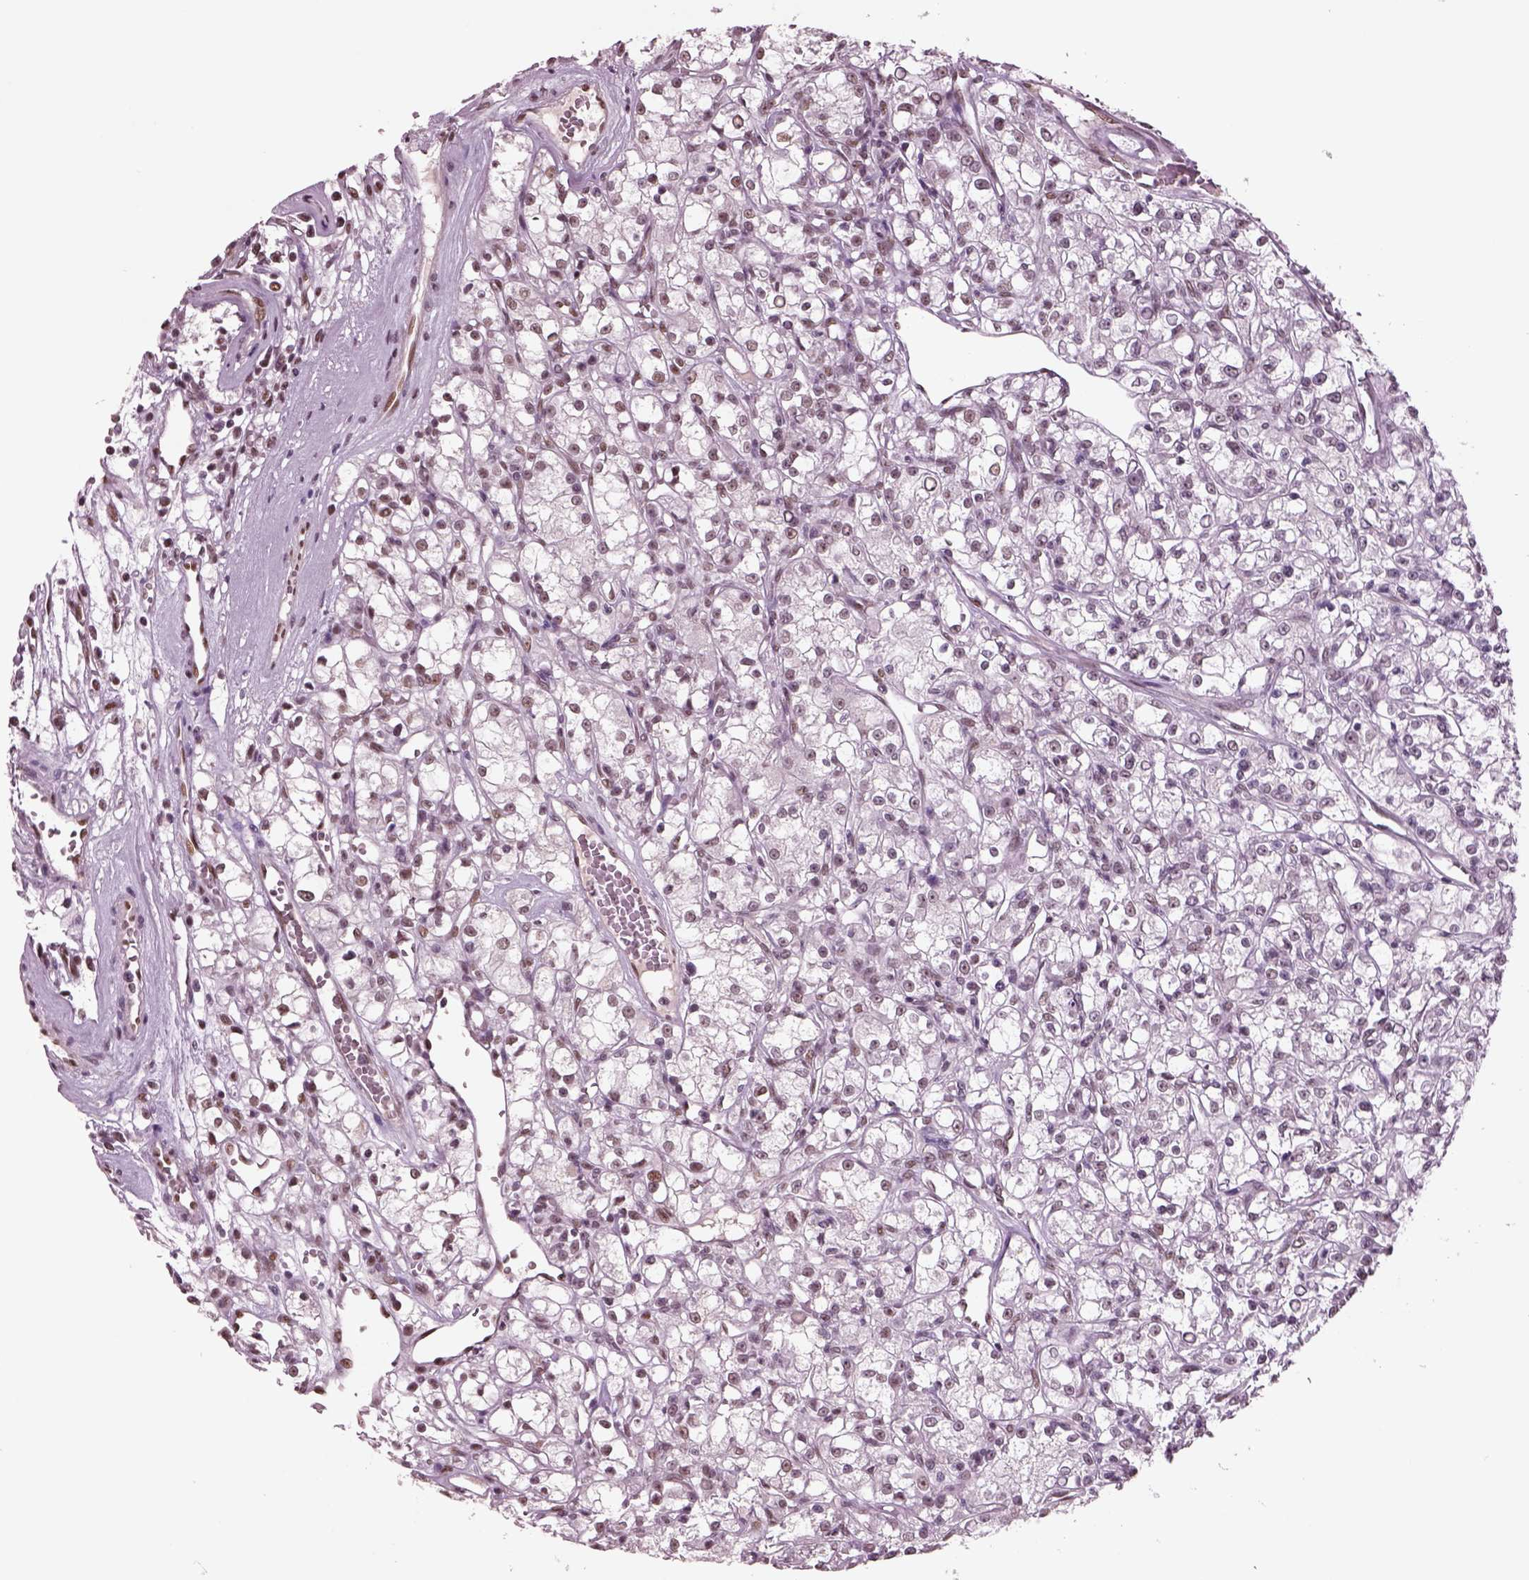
{"staining": {"intensity": "moderate", "quantity": ">75%", "location": "nuclear"}, "tissue": "renal cancer", "cell_type": "Tumor cells", "image_type": "cancer", "snomed": [{"axis": "morphology", "description": "Adenocarcinoma, NOS"}, {"axis": "topography", "description": "Kidney"}], "caption": "Immunohistochemical staining of human renal cancer (adenocarcinoma) demonstrates medium levels of moderate nuclear positivity in about >75% of tumor cells.", "gene": "SEPHS1", "patient": {"sex": "female", "age": 59}}